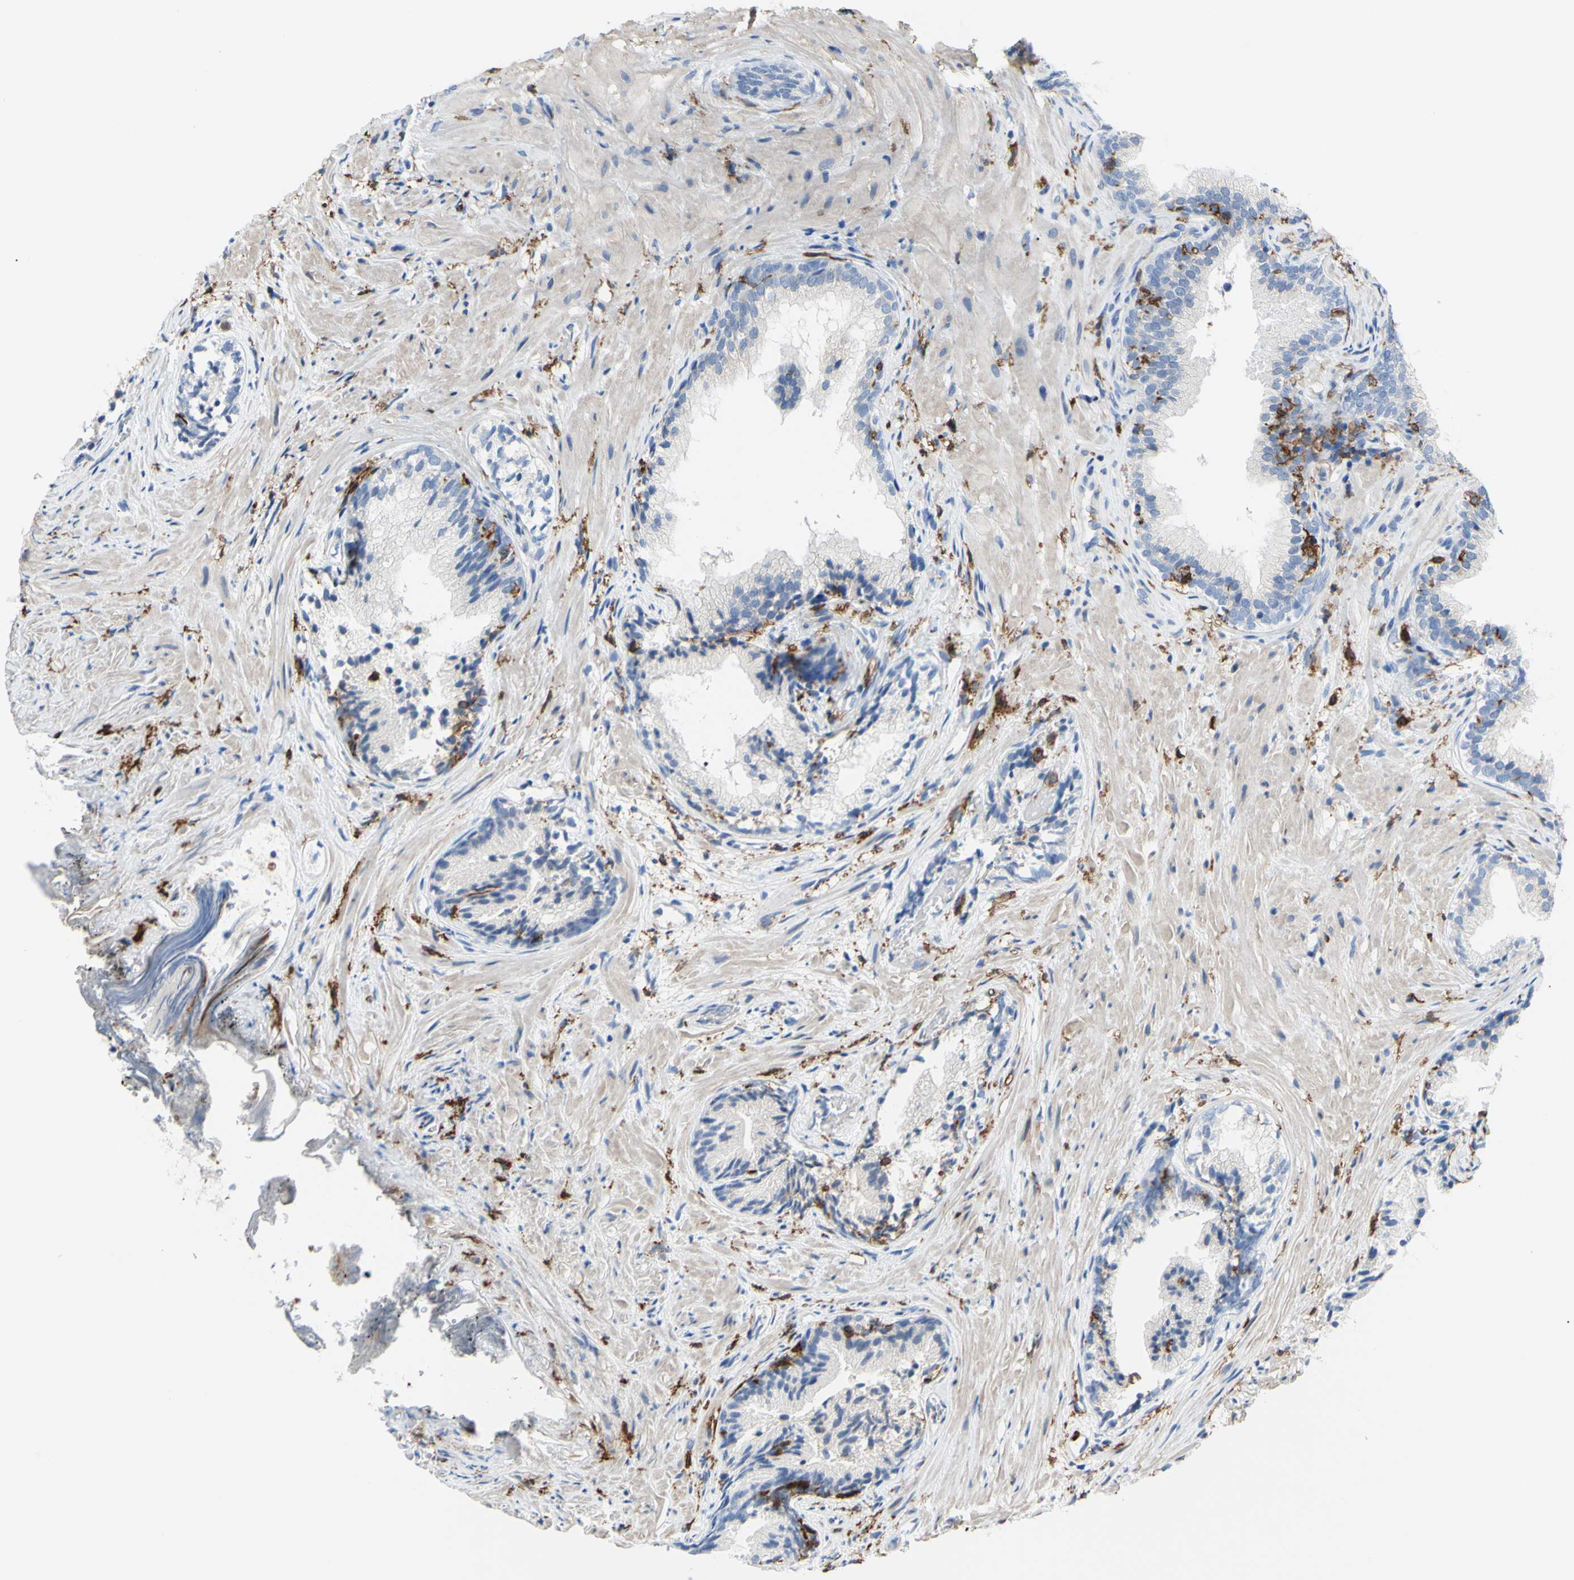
{"staining": {"intensity": "negative", "quantity": "none", "location": "none"}, "tissue": "prostate", "cell_type": "Glandular cells", "image_type": "normal", "snomed": [{"axis": "morphology", "description": "Normal tissue, NOS"}, {"axis": "topography", "description": "Prostate"}], "caption": "A photomicrograph of prostate stained for a protein reveals no brown staining in glandular cells.", "gene": "FCGR2A", "patient": {"sex": "male", "age": 76}}